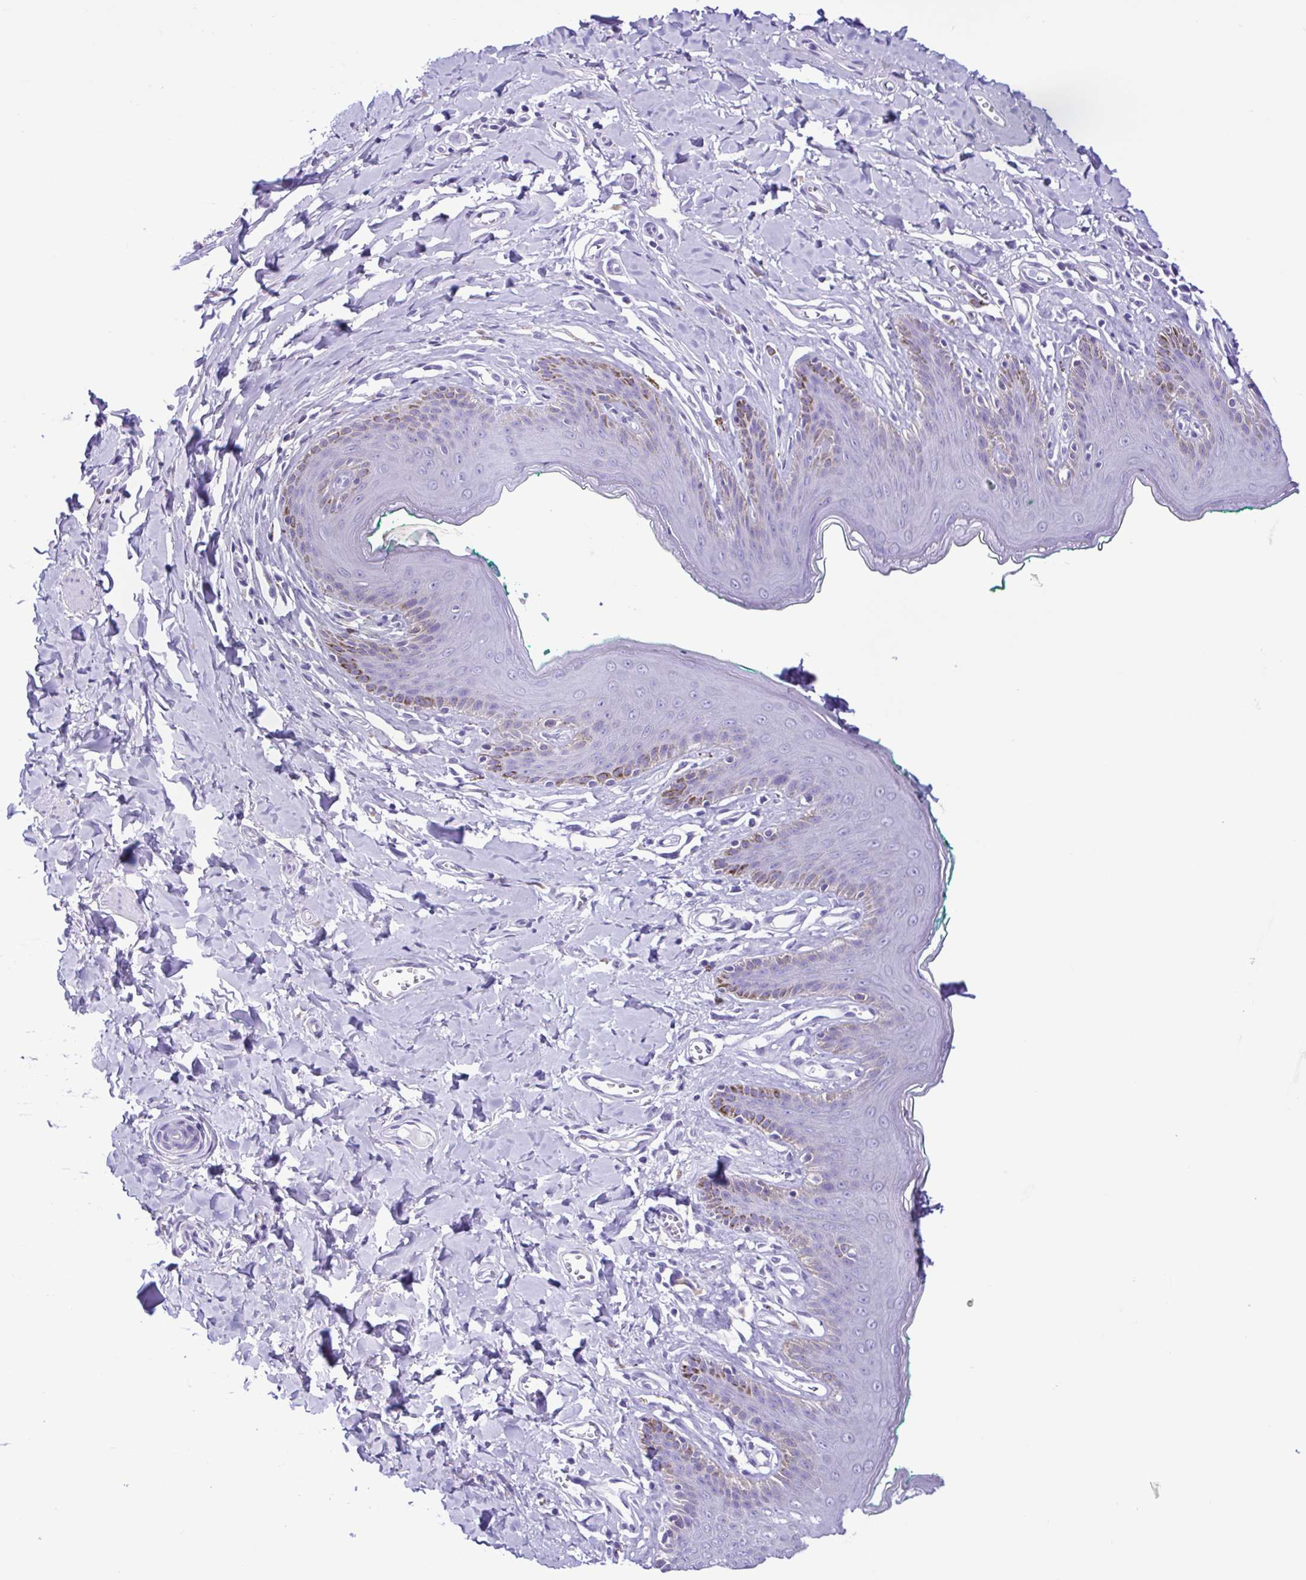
{"staining": {"intensity": "negative", "quantity": "none", "location": "none"}, "tissue": "skin", "cell_type": "Epidermal cells", "image_type": "normal", "snomed": [{"axis": "morphology", "description": "Normal tissue, NOS"}, {"axis": "topography", "description": "Vulva"}, {"axis": "topography", "description": "Peripheral nerve tissue"}], "caption": "High power microscopy photomicrograph of an immunohistochemistry micrograph of benign skin, revealing no significant positivity in epidermal cells.", "gene": "SPATA16", "patient": {"sex": "female", "age": 66}}